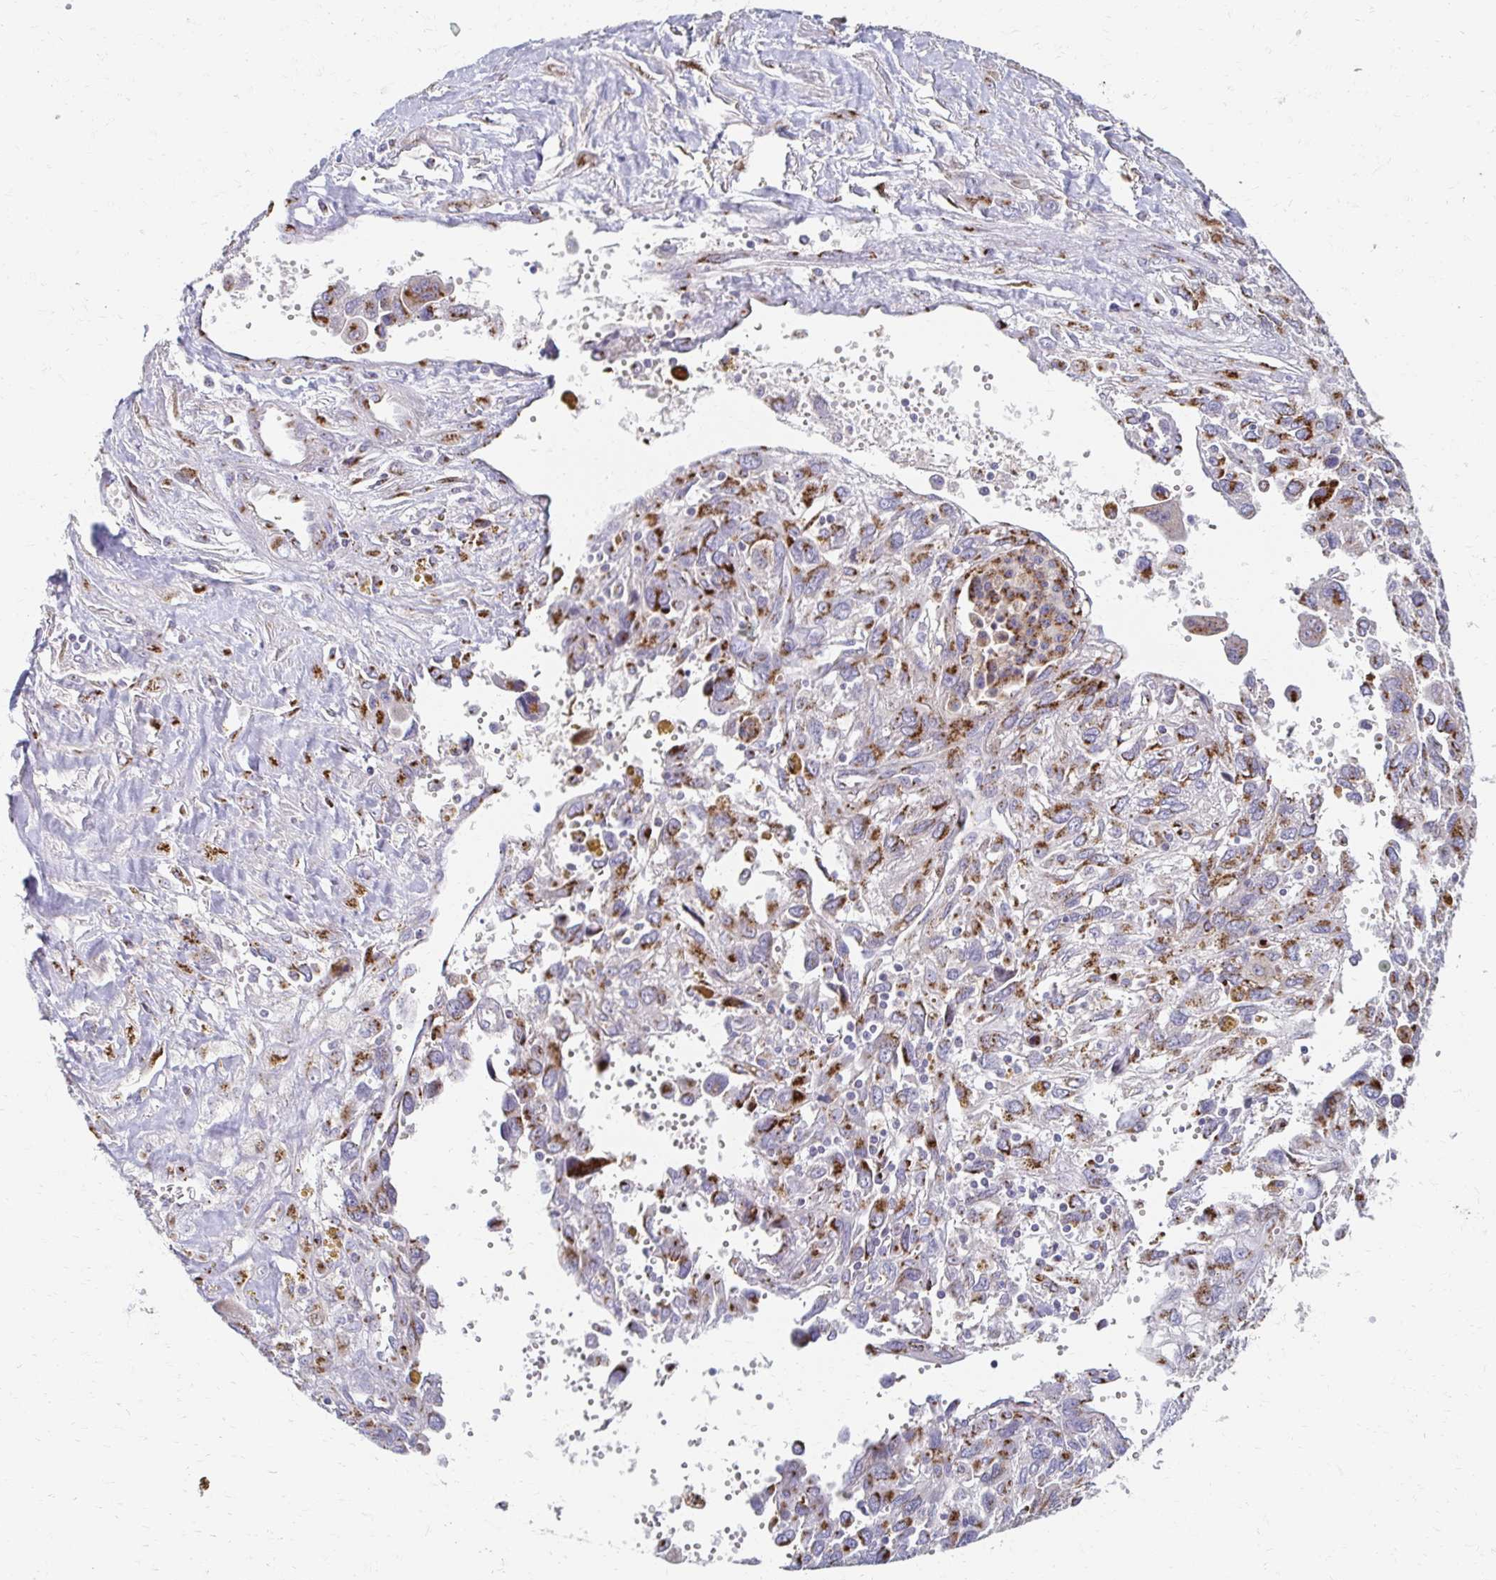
{"staining": {"intensity": "moderate", "quantity": ">75%", "location": "cytoplasmic/membranous"}, "tissue": "pancreatic cancer", "cell_type": "Tumor cells", "image_type": "cancer", "snomed": [{"axis": "morphology", "description": "Adenocarcinoma, NOS"}, {"axis": "topography", "description": "Pancreas"}], "caption": "Immunohistochemical staining of human adenocarcinoma (pancreatic) reveals medium levels of moderate cytoplasmic/membranous protein staining in about >75% of tumor cells. (brown staining indicates protein expression, while blue staining denotes nuclei).", "gene": "TM9SF1", "patient": {"sex": "female", "age": 47}}